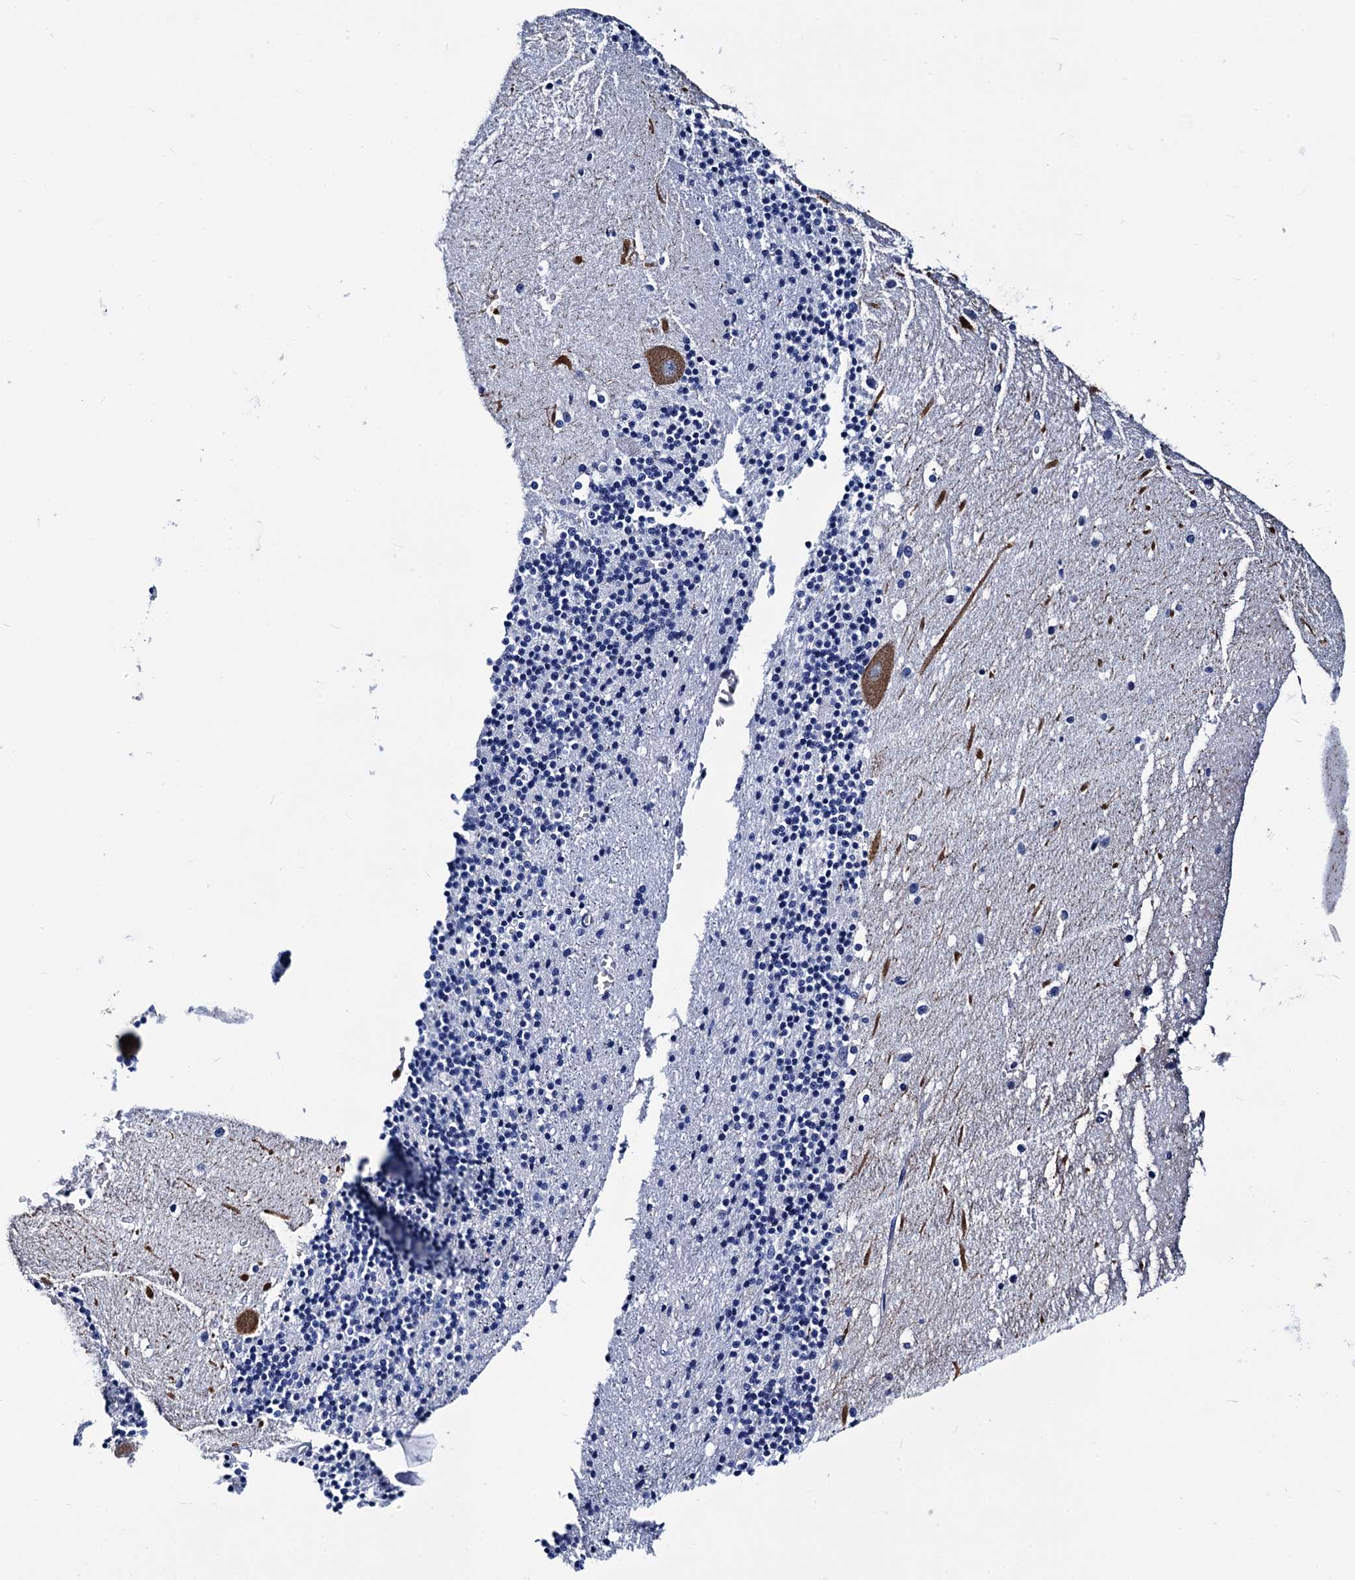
{"staining": {"intensity": "negative", "quantity": "none", "location": "none"}, "tissue": "cerebellum", "cell_type": "Cells in granular layer", "image_type": "normal", "snomed": [{"axis": "morphology", "description": "Normal tissue, NOS"}, {"axis": "topography", "description": "Cerebellum"}], "caption": "Immunohistochemistry (IHC) image of benign human cerebellum stained for a protein (brown), which exhibits no expression in cells in granular layer.", "gene": "LRRC30", "patient": {"sex": "male", "age": 54}}